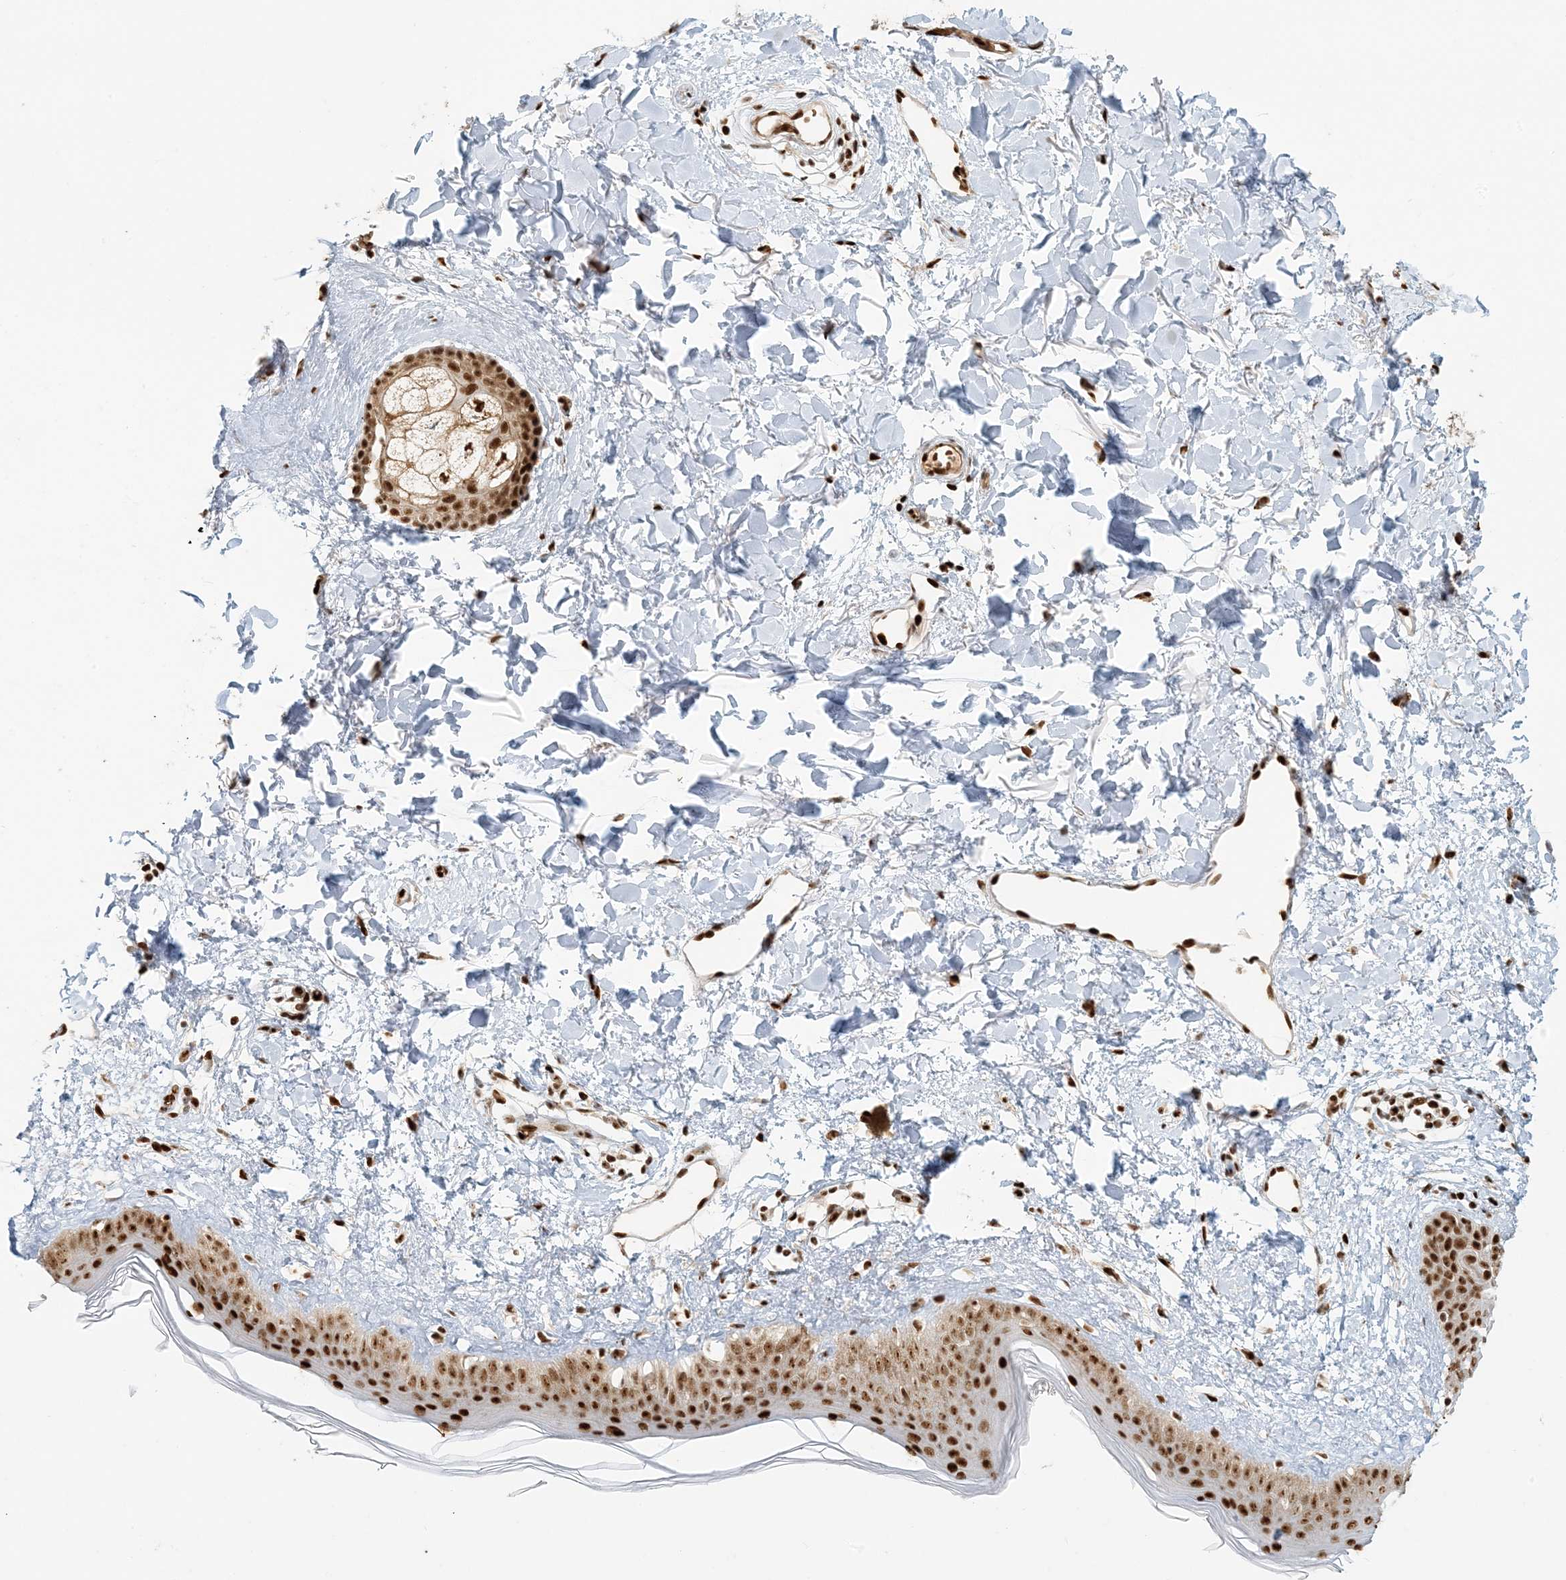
{"staining": {"intensity": "strong", "quantity": ">75%", "location": "nuclear"}, "tissue": "skin", "cell_type": "Fibroblasts", "image_type": "normal", "snomed": [{"axis": "morphology", "description": "Normal tissue, NOS"}, {"axis": "topography", "description": "Skin"}], "caption": "A histopathology image of skin stained for a protein reveals strong nuclear brown staining in fibroblasts. (DAB (3,3'-diaminobenzidine) IHC with brightfield microscopy, high magnification).", "gene": "CKS1B", "patient": {"sex": "female", "age": 58}}